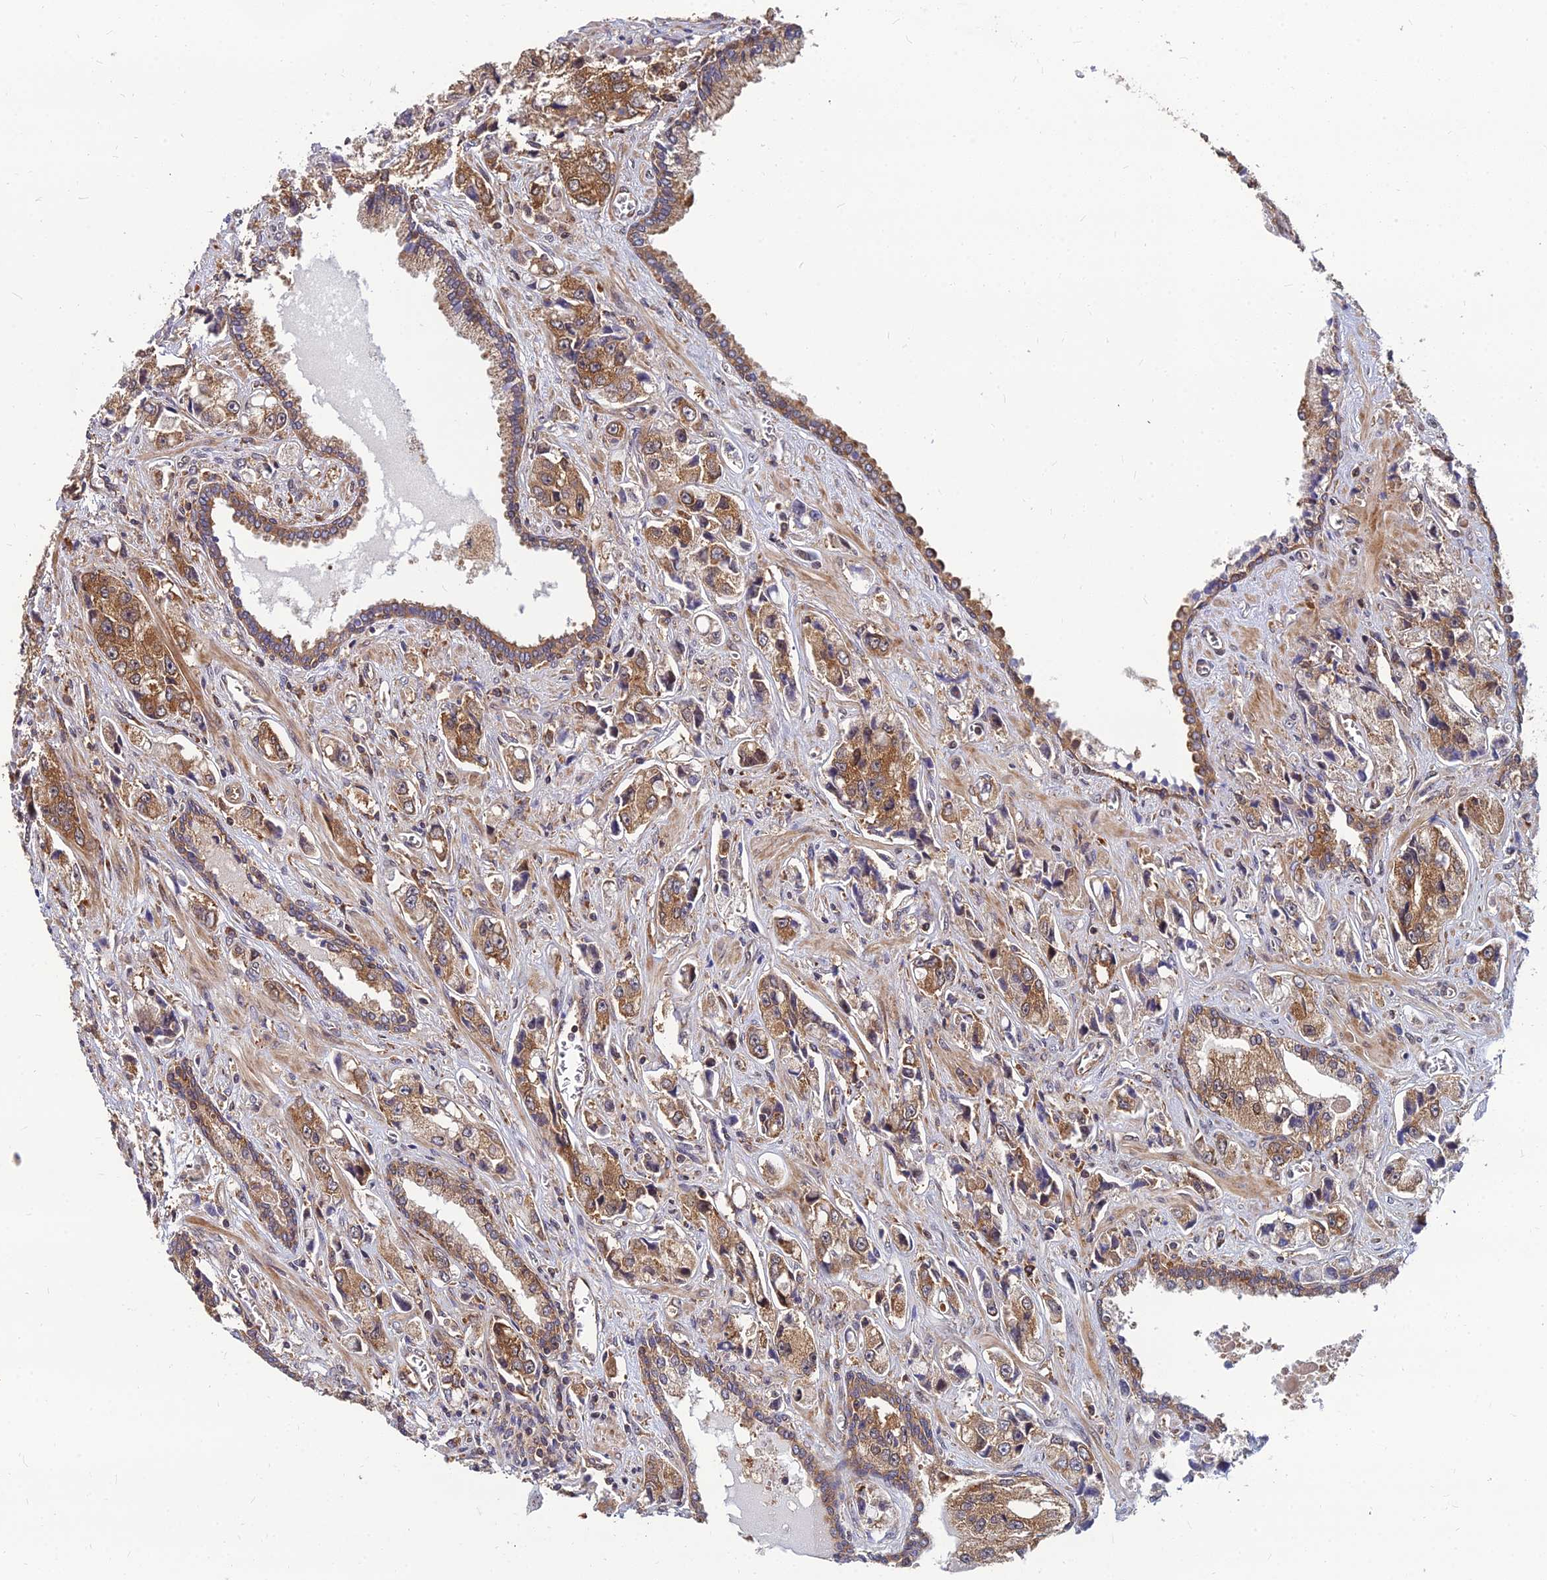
{"staining": {"intensity": "moderate", "quantity": ">75%", "location": "cytoplasmic/membranous"}, "tissue": "prostate cancer", "cell_type": "Tumor cells", "image_type": "cancer", "snomed": [{"axis": "morphology", "description": "Adenocarcinoma, High grade"}, {"axis": "topography", "description": "Prostate"}], "caption": "Protein expression analysis of prostate adenocarcinoma (high-grade) exhibits moderate cytoplasmic/membranous expression in approximately >75% of tumor cells.", "gene": "CCT6B", "patient": {"sex": "male", "age": 74}}